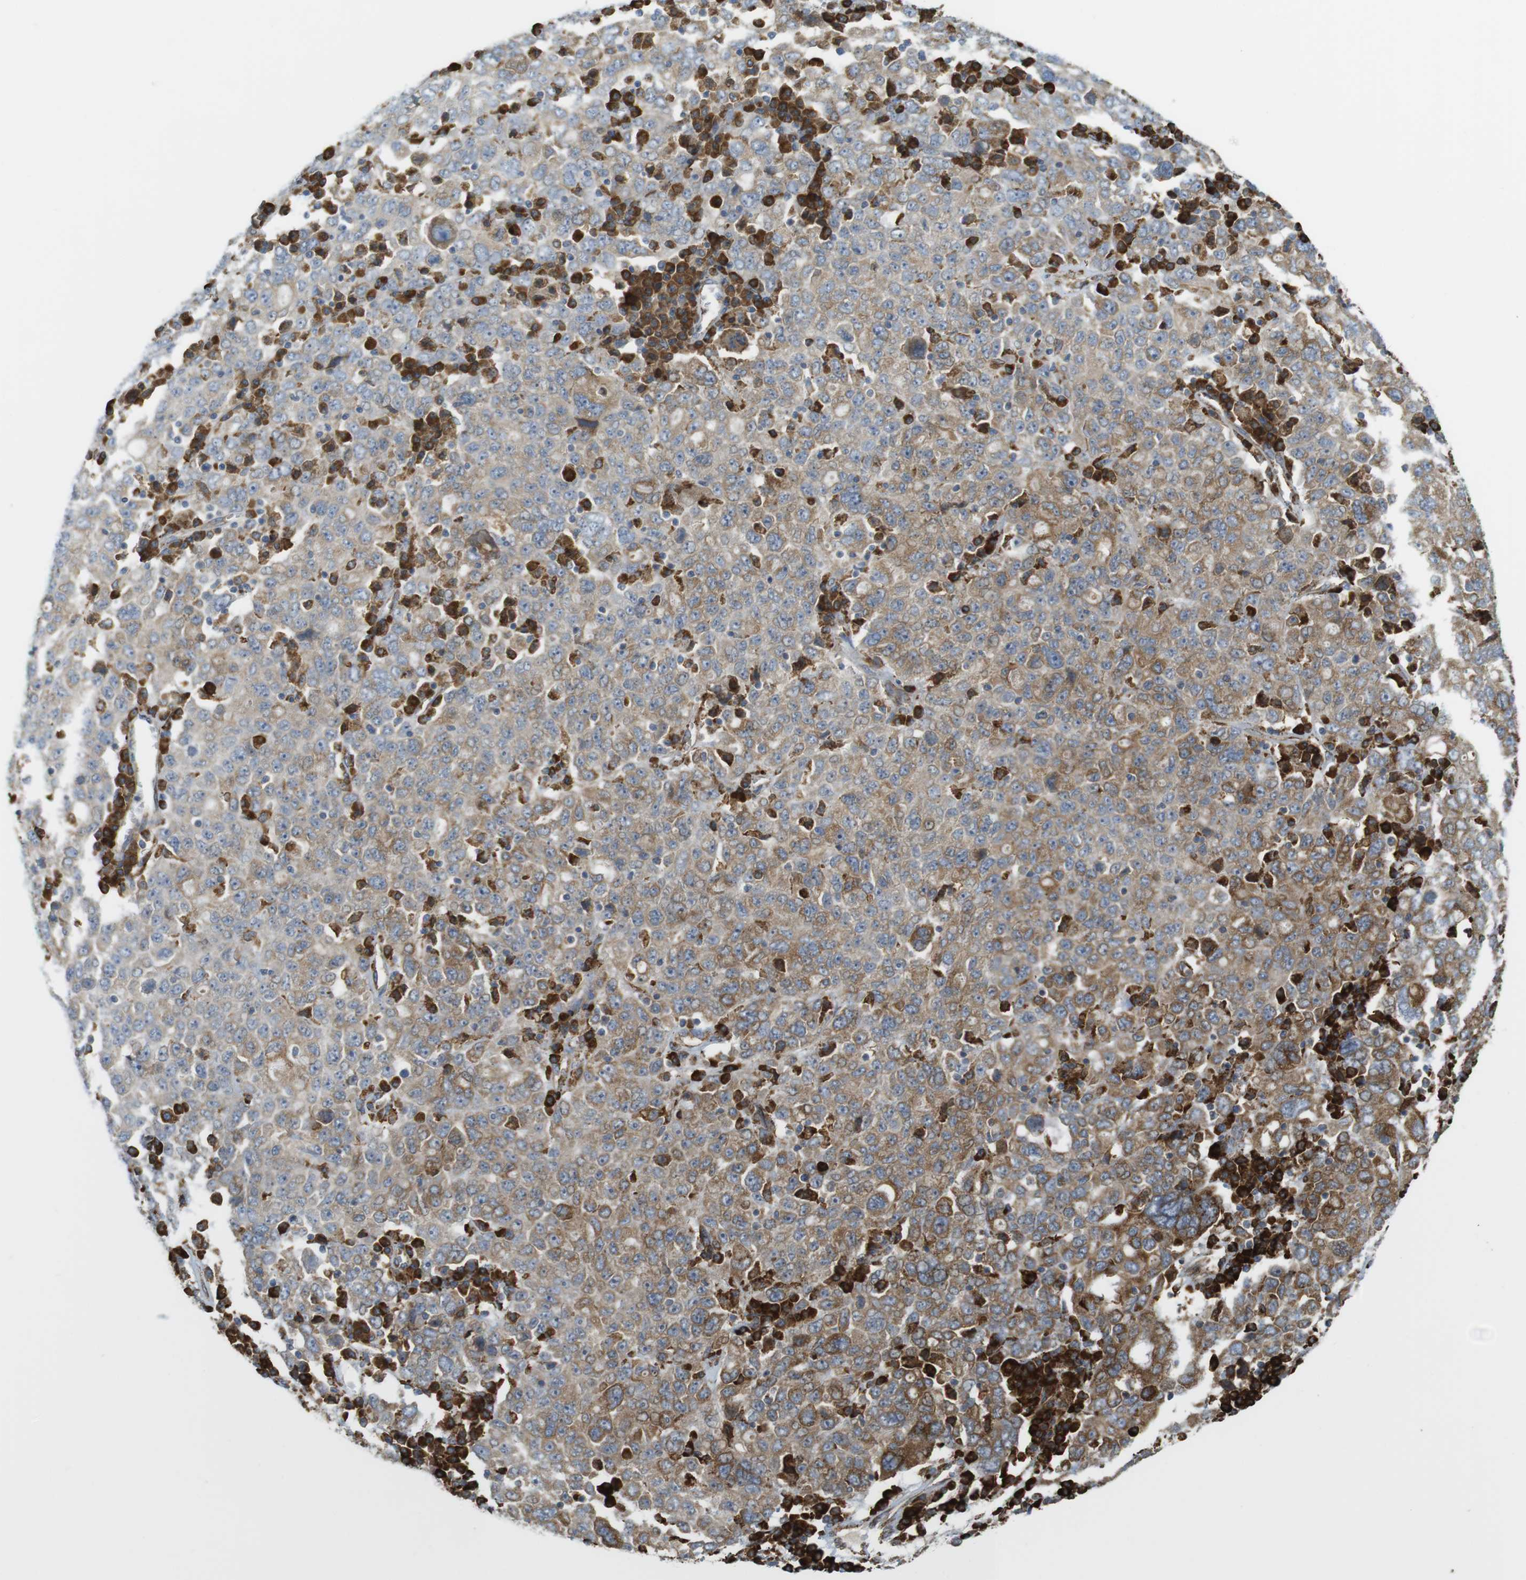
{"staining": {"intensity": "weak", "quantity": ">75%", "location": "cytoplasmic/membranous"}, "tissue": "ovarian cancer", "cell_type": "Tumor cells", "image_type": "cancer", "snomed": [{"axis": "morphology", "description": "Carcinoma, endometroid"}, {"axis": "topography", "description": "Ovary"}], "caption": "Ovarian cancer stained with DAB IHC demonstrates low levels of weak cytoplasmic/membranous positivity in approximately >75% of tumor cells.", "gene": "MBOAT2", "patient": {"sex": "female", "age": 62}}